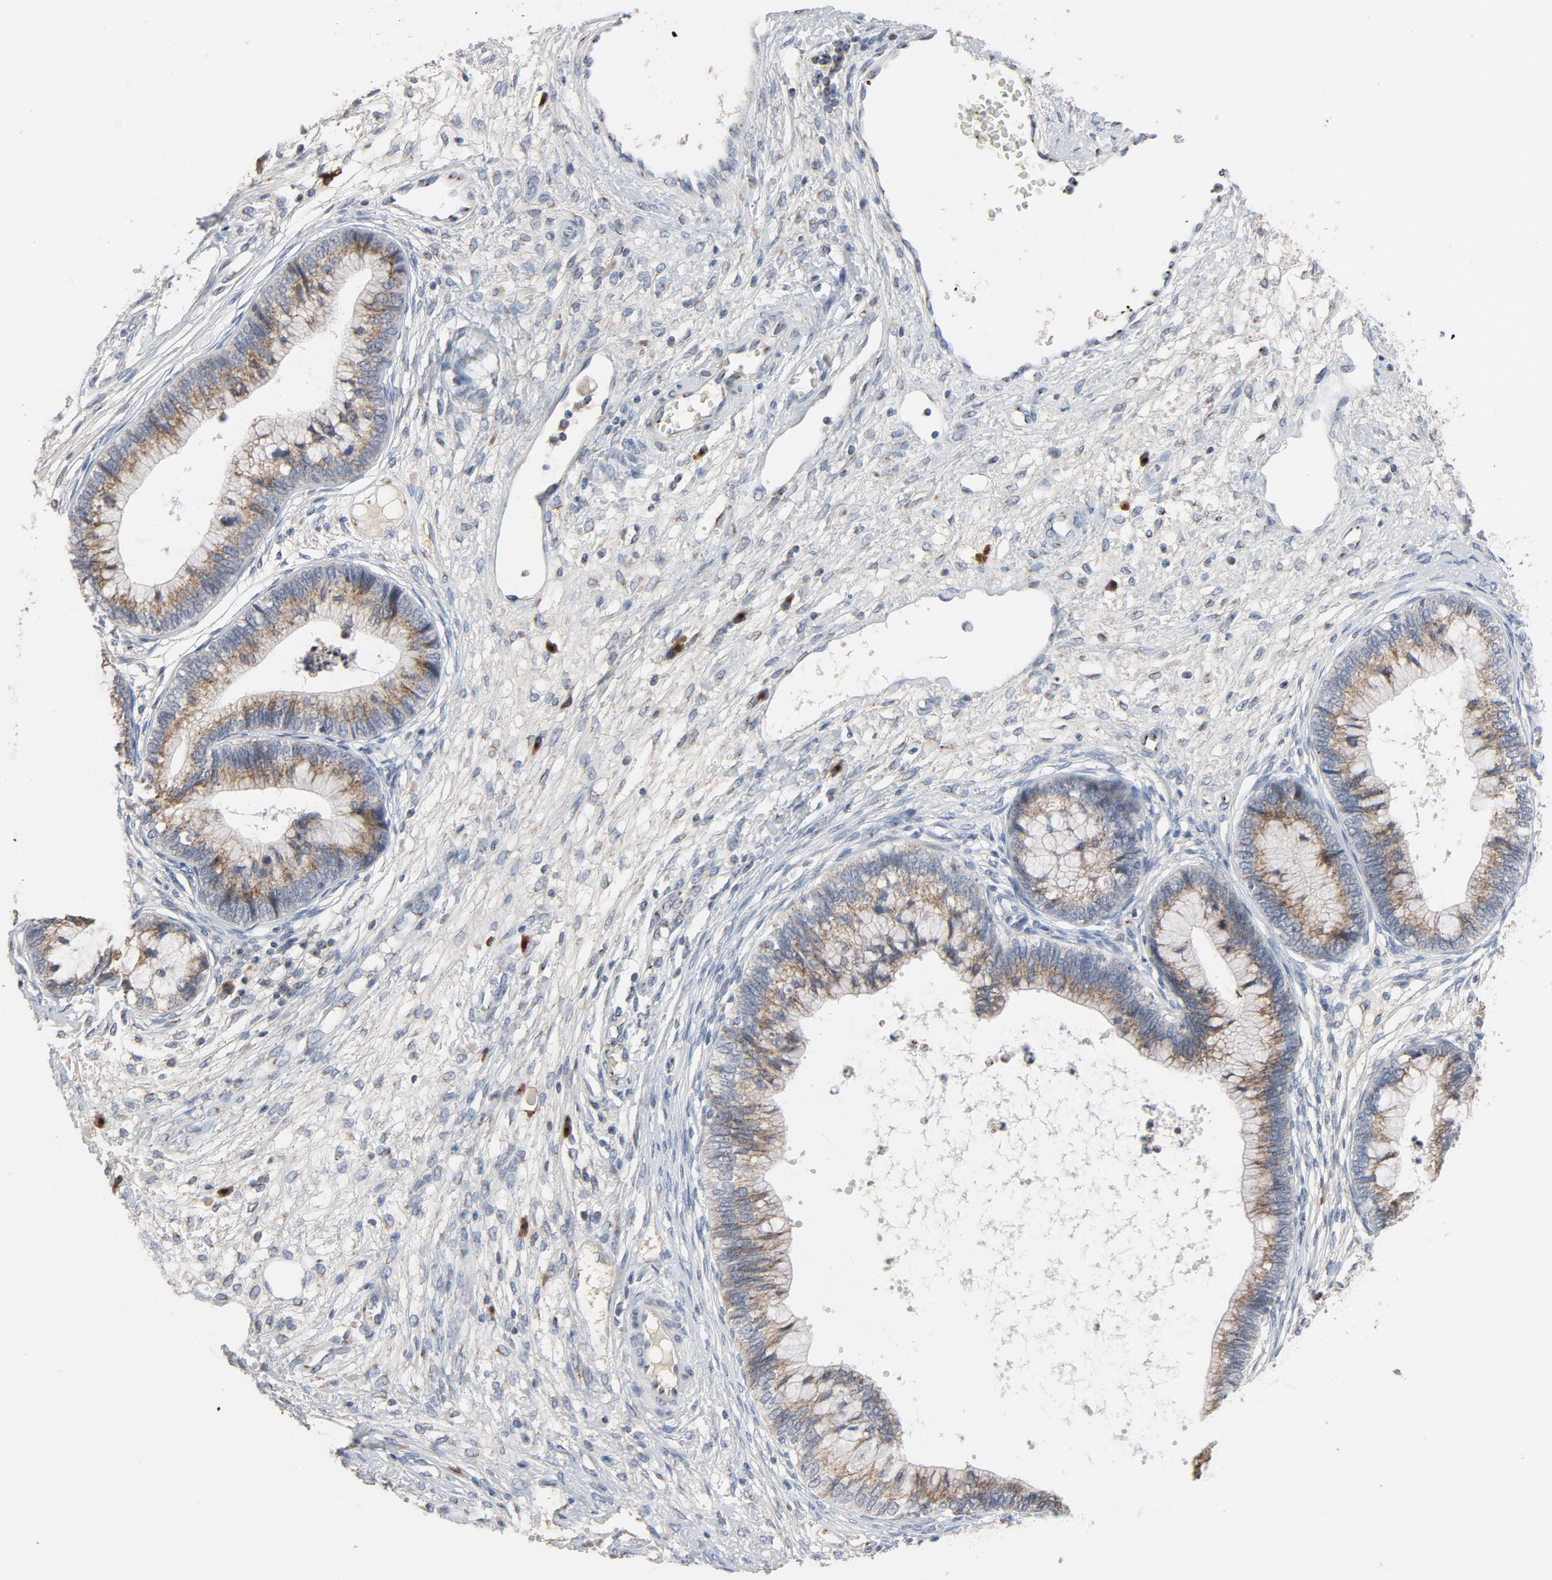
{"staining": {"intensity": "weak", "quantity": "25%-75%", "location": "cytoplasmic/membranous"}, "tissue": "cervical cancer", "cell_type": "Tumor cells", "image_type": "cancer", "snomed": [{"axis": "morphology", "description": "Squamous cell carcinoma, NOS"}, {"axis": "topography", "description": "Cervix"}], "caption": "Cervical cancer tissue exhibits weak cytoplasmic/membranous staining in approximately 25%-75% of tumor cells Ihc stains the protein in brown and the nuclei are stained blue.", "gene": "LMAN2", "patient": {"sex": "female", "age": 45}}